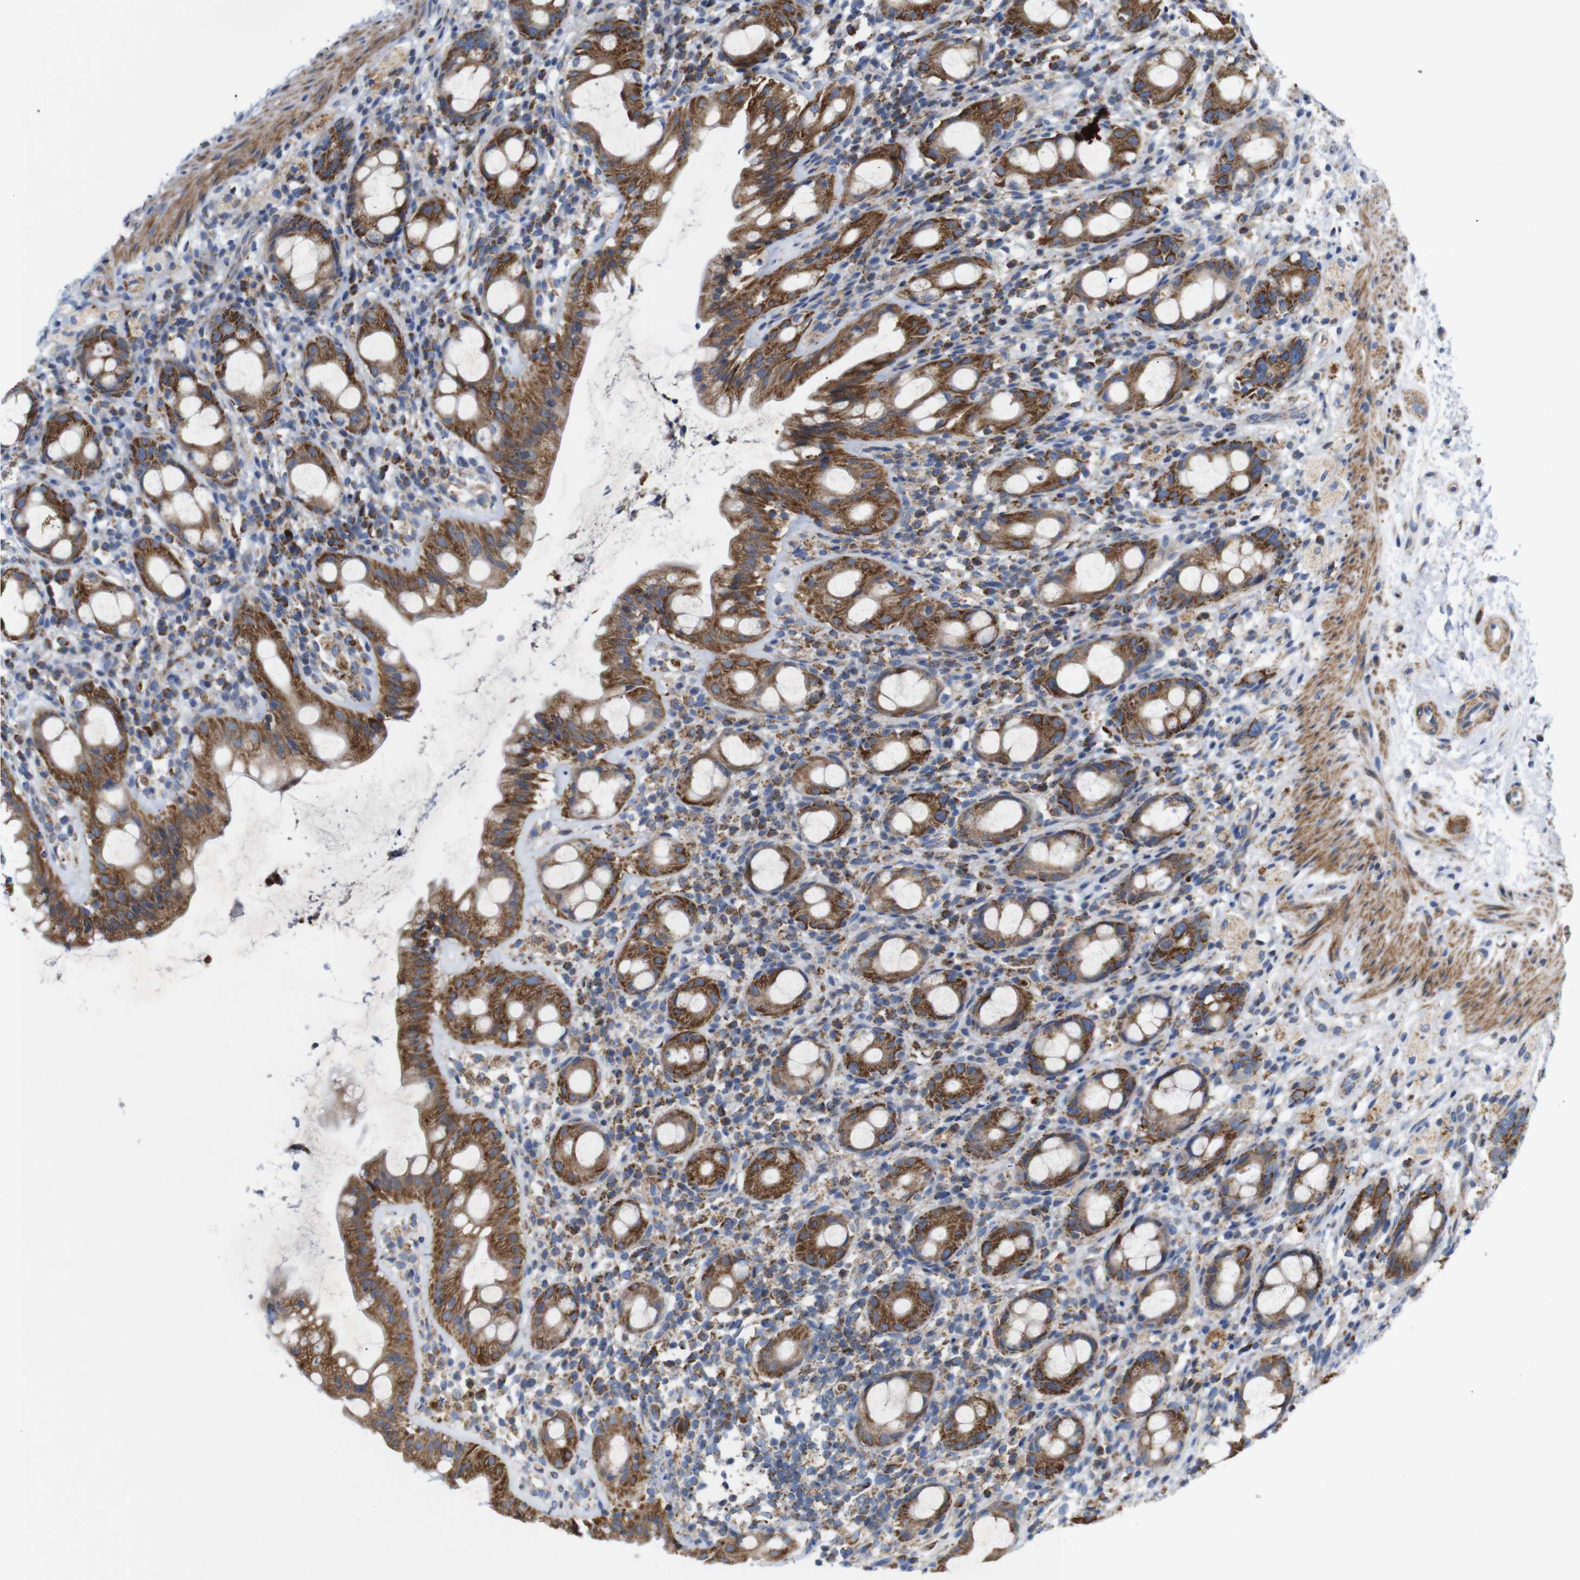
{"staining": {"intensity": "moderate", "quantity": ">75%", "location": "cytoplasmic/membranous"}, "tissue": "rectum", "cell_type": "Glandular cells", "image_type": "normal", "snomed": [{"axis": "morphology", "description": "Normal tissue, NOS"}, {"axis": "topography", "description": "Rectum"}], "caption": "Protein expression analysis of normal rectum exhibits moderate cytoplasmic/membranous staining in about >75% of glandular cells. (Stains: DAB in brown, nuclei in blue, Microscopy: brightfield microscopy at high magnification).", "gene": "FAM171B", "patient": {"sex": "male", "age": 44}}